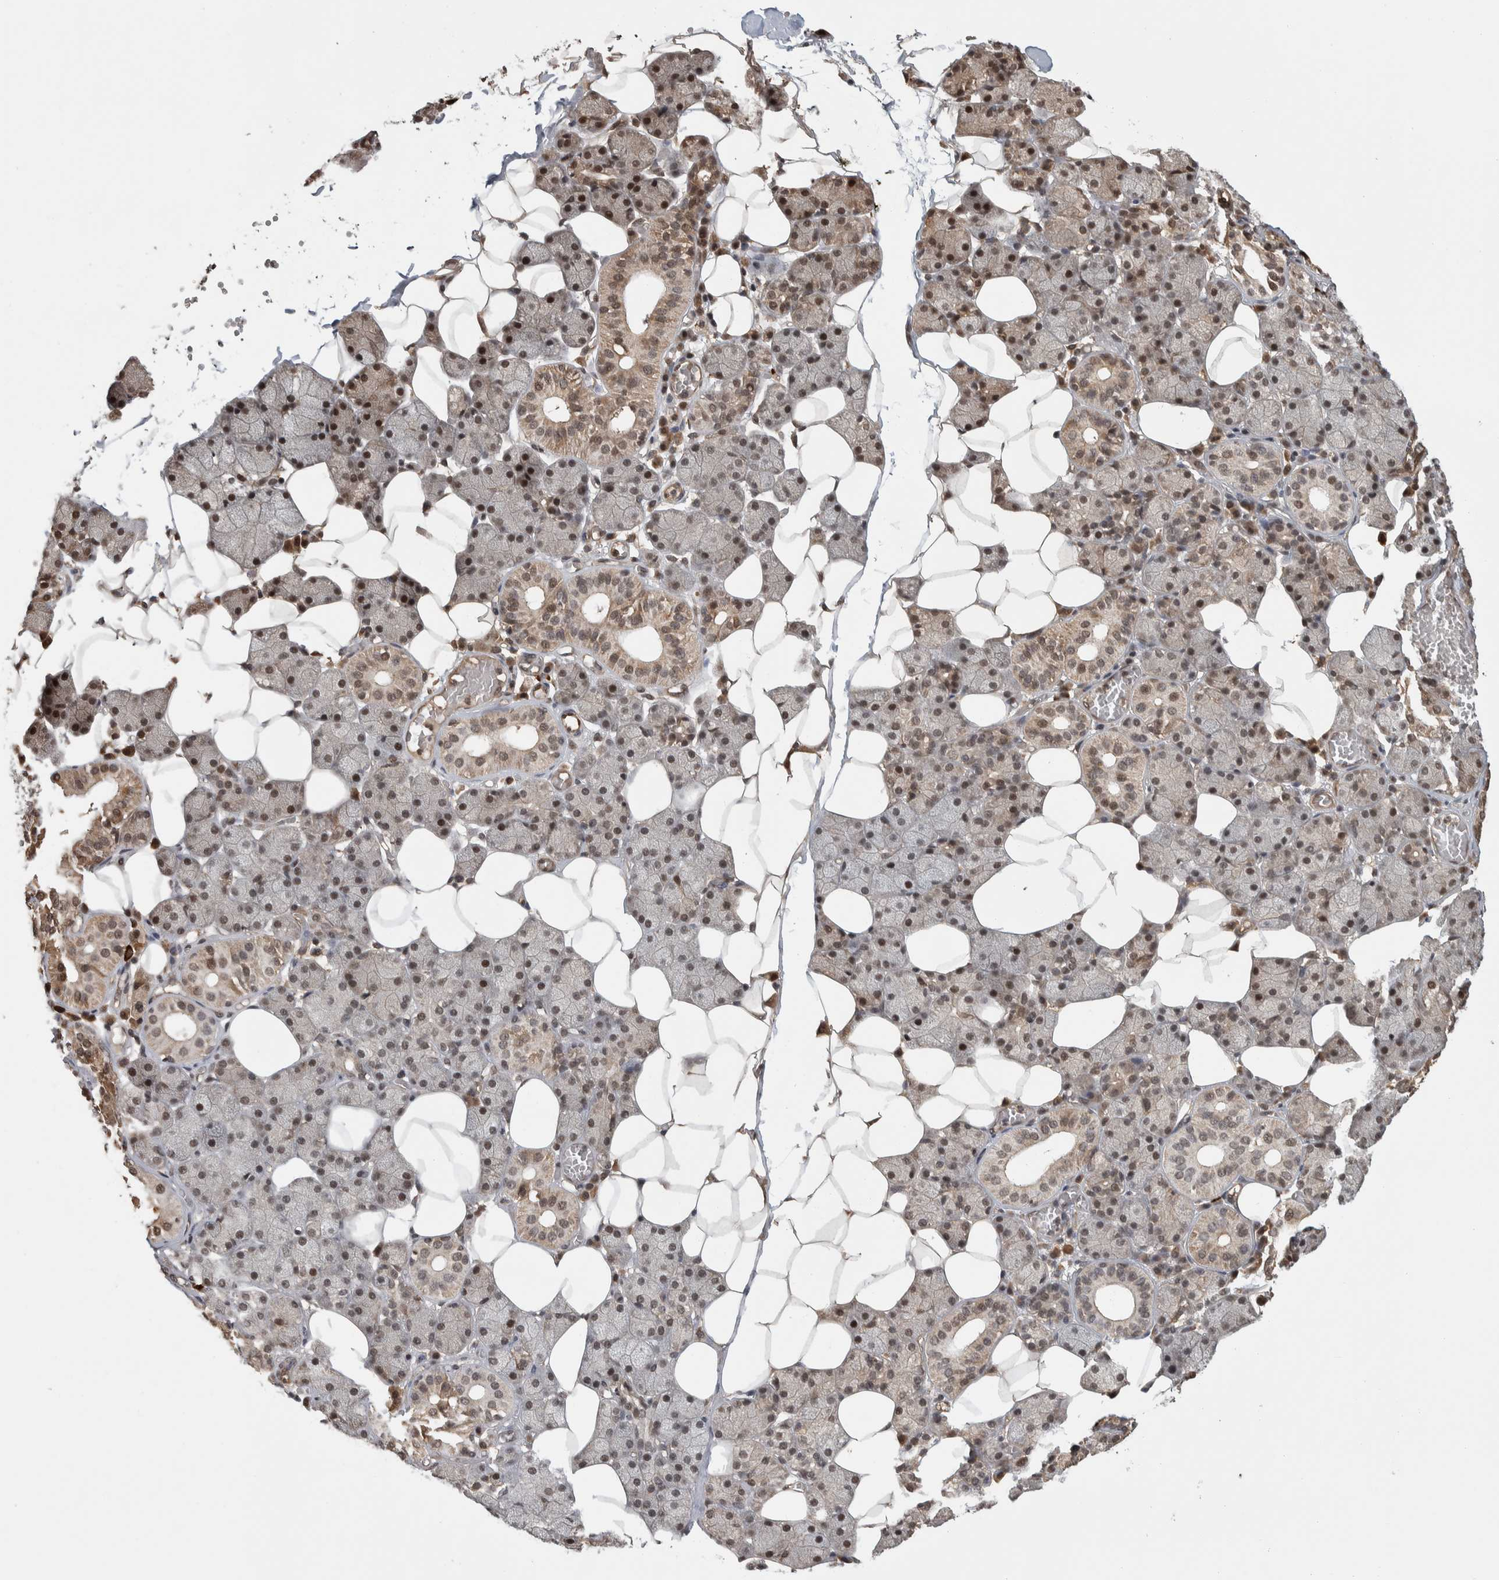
{"staining": {"intensity": "strong", "quantity": "25%-75%", "location": "cytoplasmic/membranous,nuclear"}, "tissue": "salivary gland", "cell_type": "Glandular cells", "image_type": "normal", "snomed": [{"axis": "morphology", "description": "Normal tissue, NOS"}, {"axis": "topography", "description": "Salivary gland"}], "caption": "Immunohistochemistry photomicrograph of normal human salivary gland stained for a protein (brown), which demonstrates high levels of strong cytoplasmic/membranous,nuclear expression in about 25%-75% of glandular cells.", "gene": "ZNF592", "patient": {"sex": "female", "age": 33}}